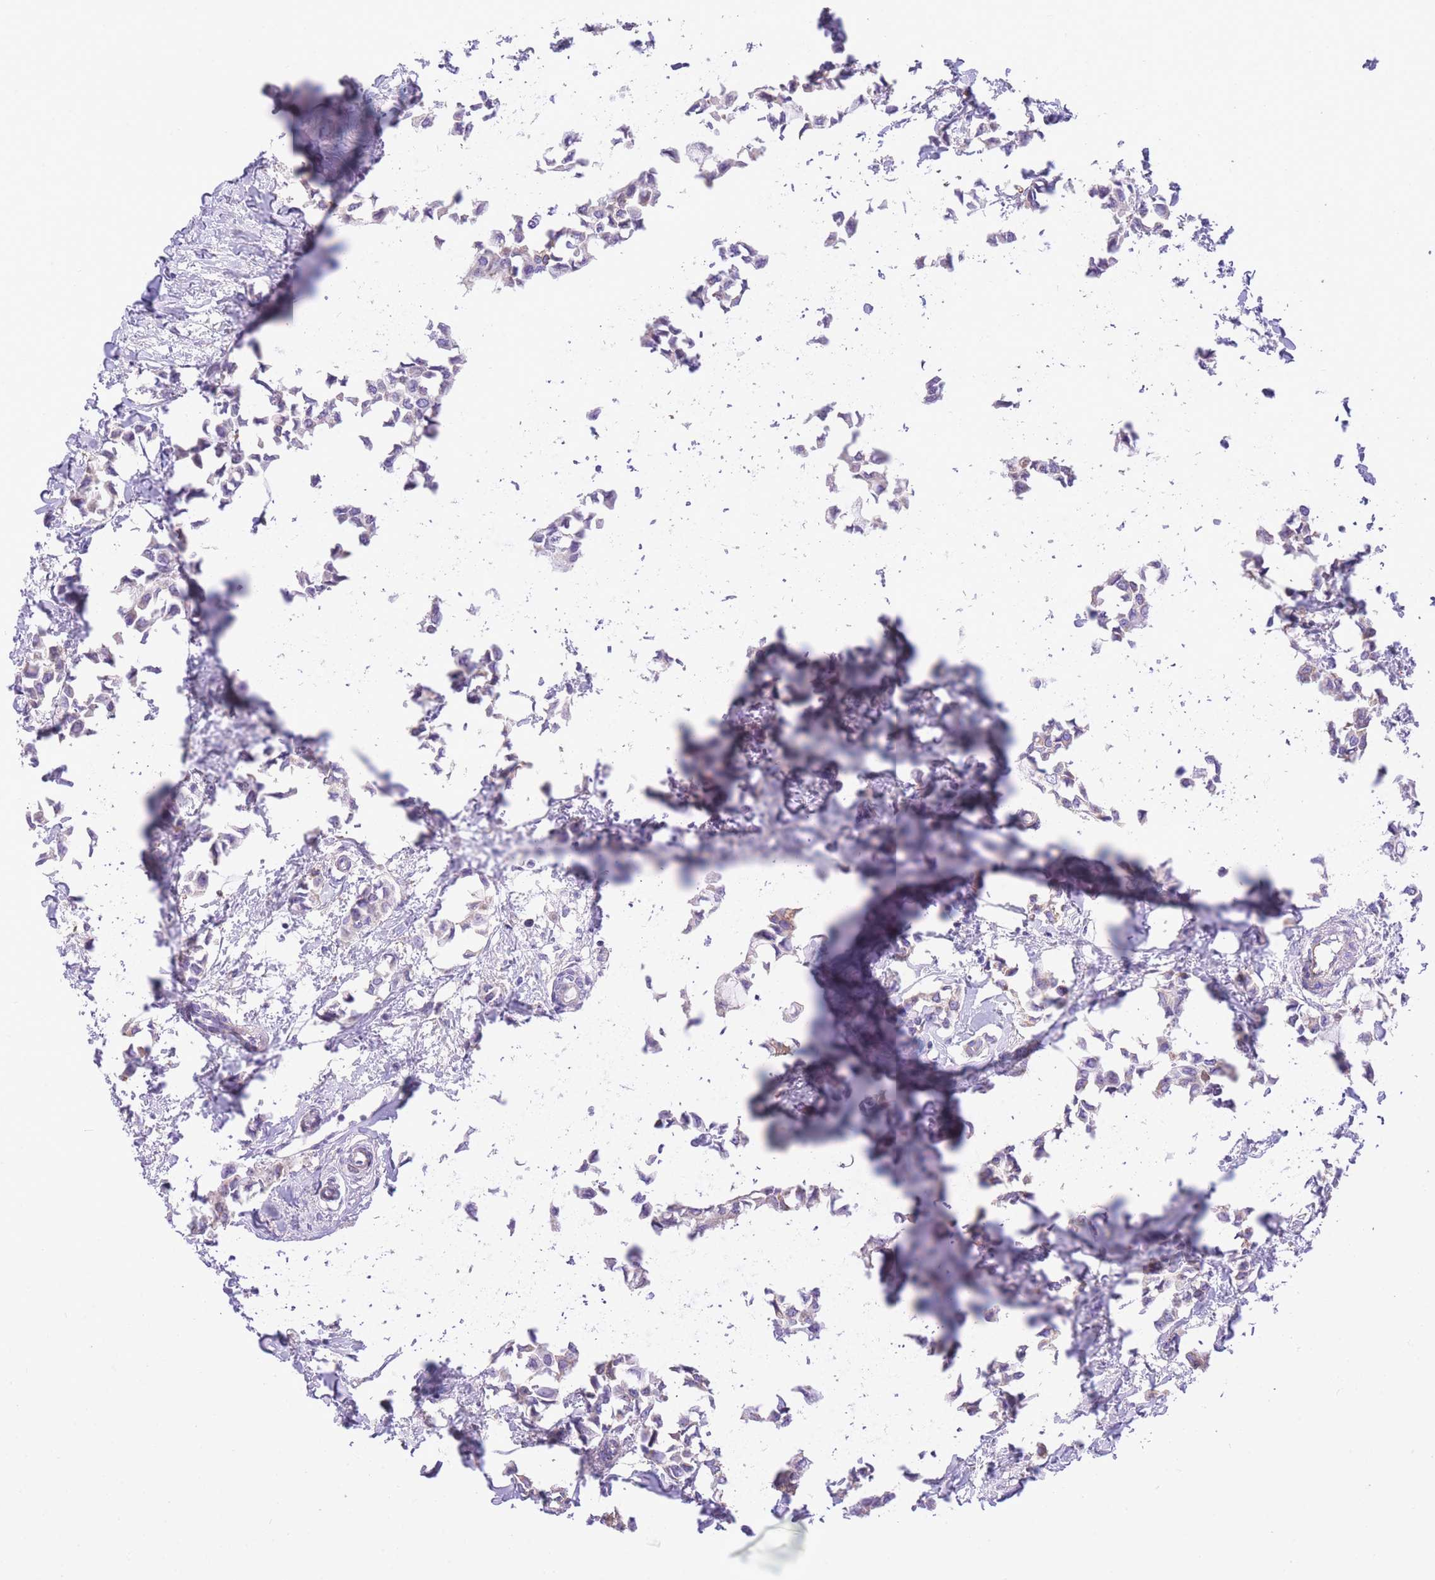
{"staining": {"intensity": "negative", "quantity": "none", "location": "none"}, "tissue": "breast cancer", "cell_type": "Tumor cells", "image_type": "cancer", "snomed": [{"axis": "morphology", "description": "Duct carcinoma"}, {"axis": "topography", "description": "Breast"}], "caption": "Breast cancer (infiltrating ductal carcinoma) was stained to show a protein in brown. There is no significant expression in tumor cells.", "gene": "RHOU", "patient": {"sex": "female", "age": 73}}